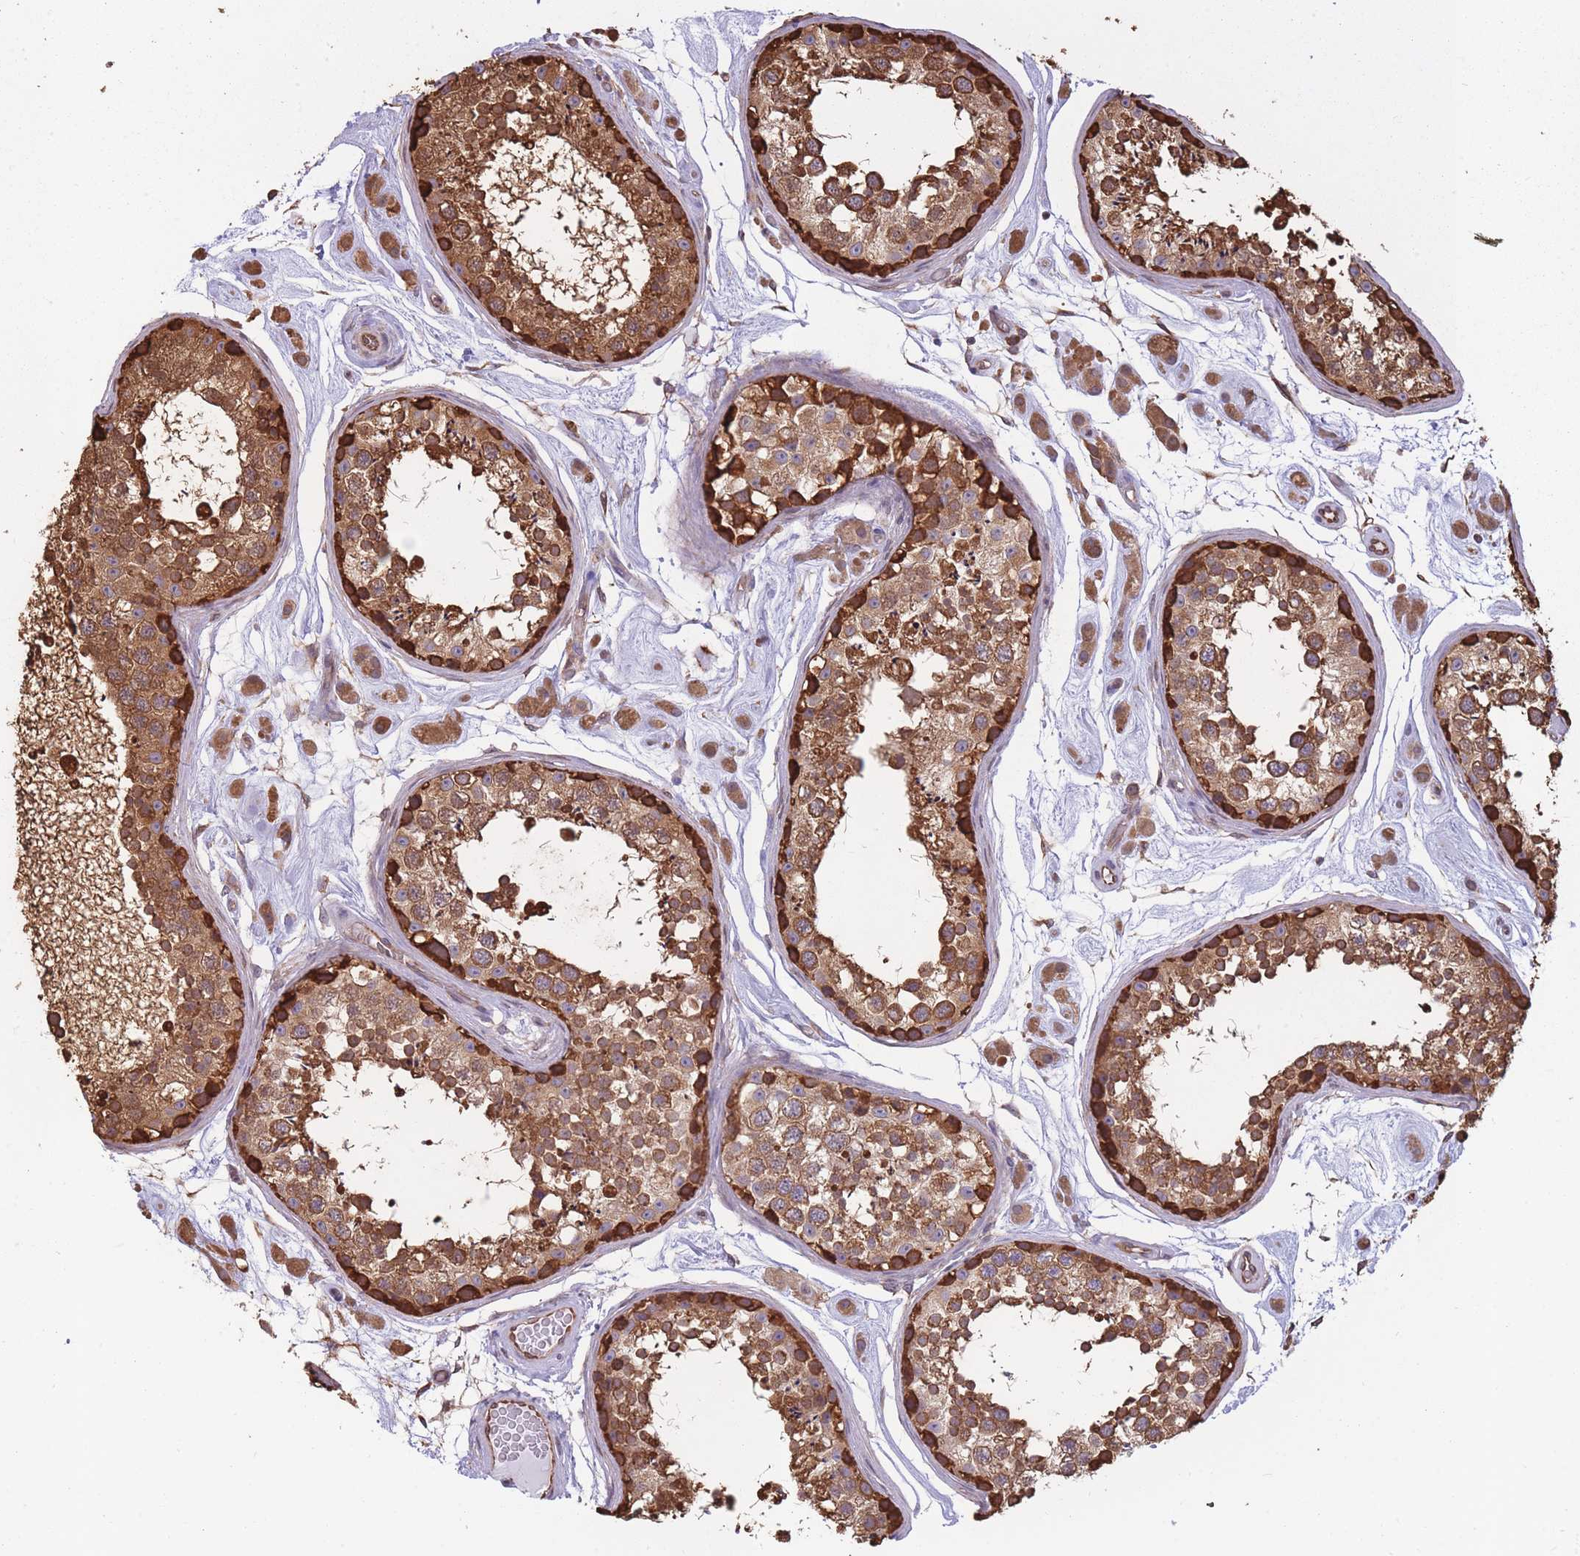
{"staining": {"intensity": "strong", "quantity": ">75%", "location": "cytoplasmic/membranous"}, "tissue": "testis", "cell_type": "Cells in seminiferous ducts", "image_type": "normal", "snomed": [{"axis": "morphology", "description": "Normal tissue, NOS"}, {"axis": "topography", "description": "Testis"}], "caption": "Cells in seminiferous ducts demonstrate high levels of strong cytoplasmic/membranous expression in approximately >75% of cells in normal human testis. Nuclei are stained in blue.", "gene": "ARL13B", "patient": {"sex": "male", "age": 25}}